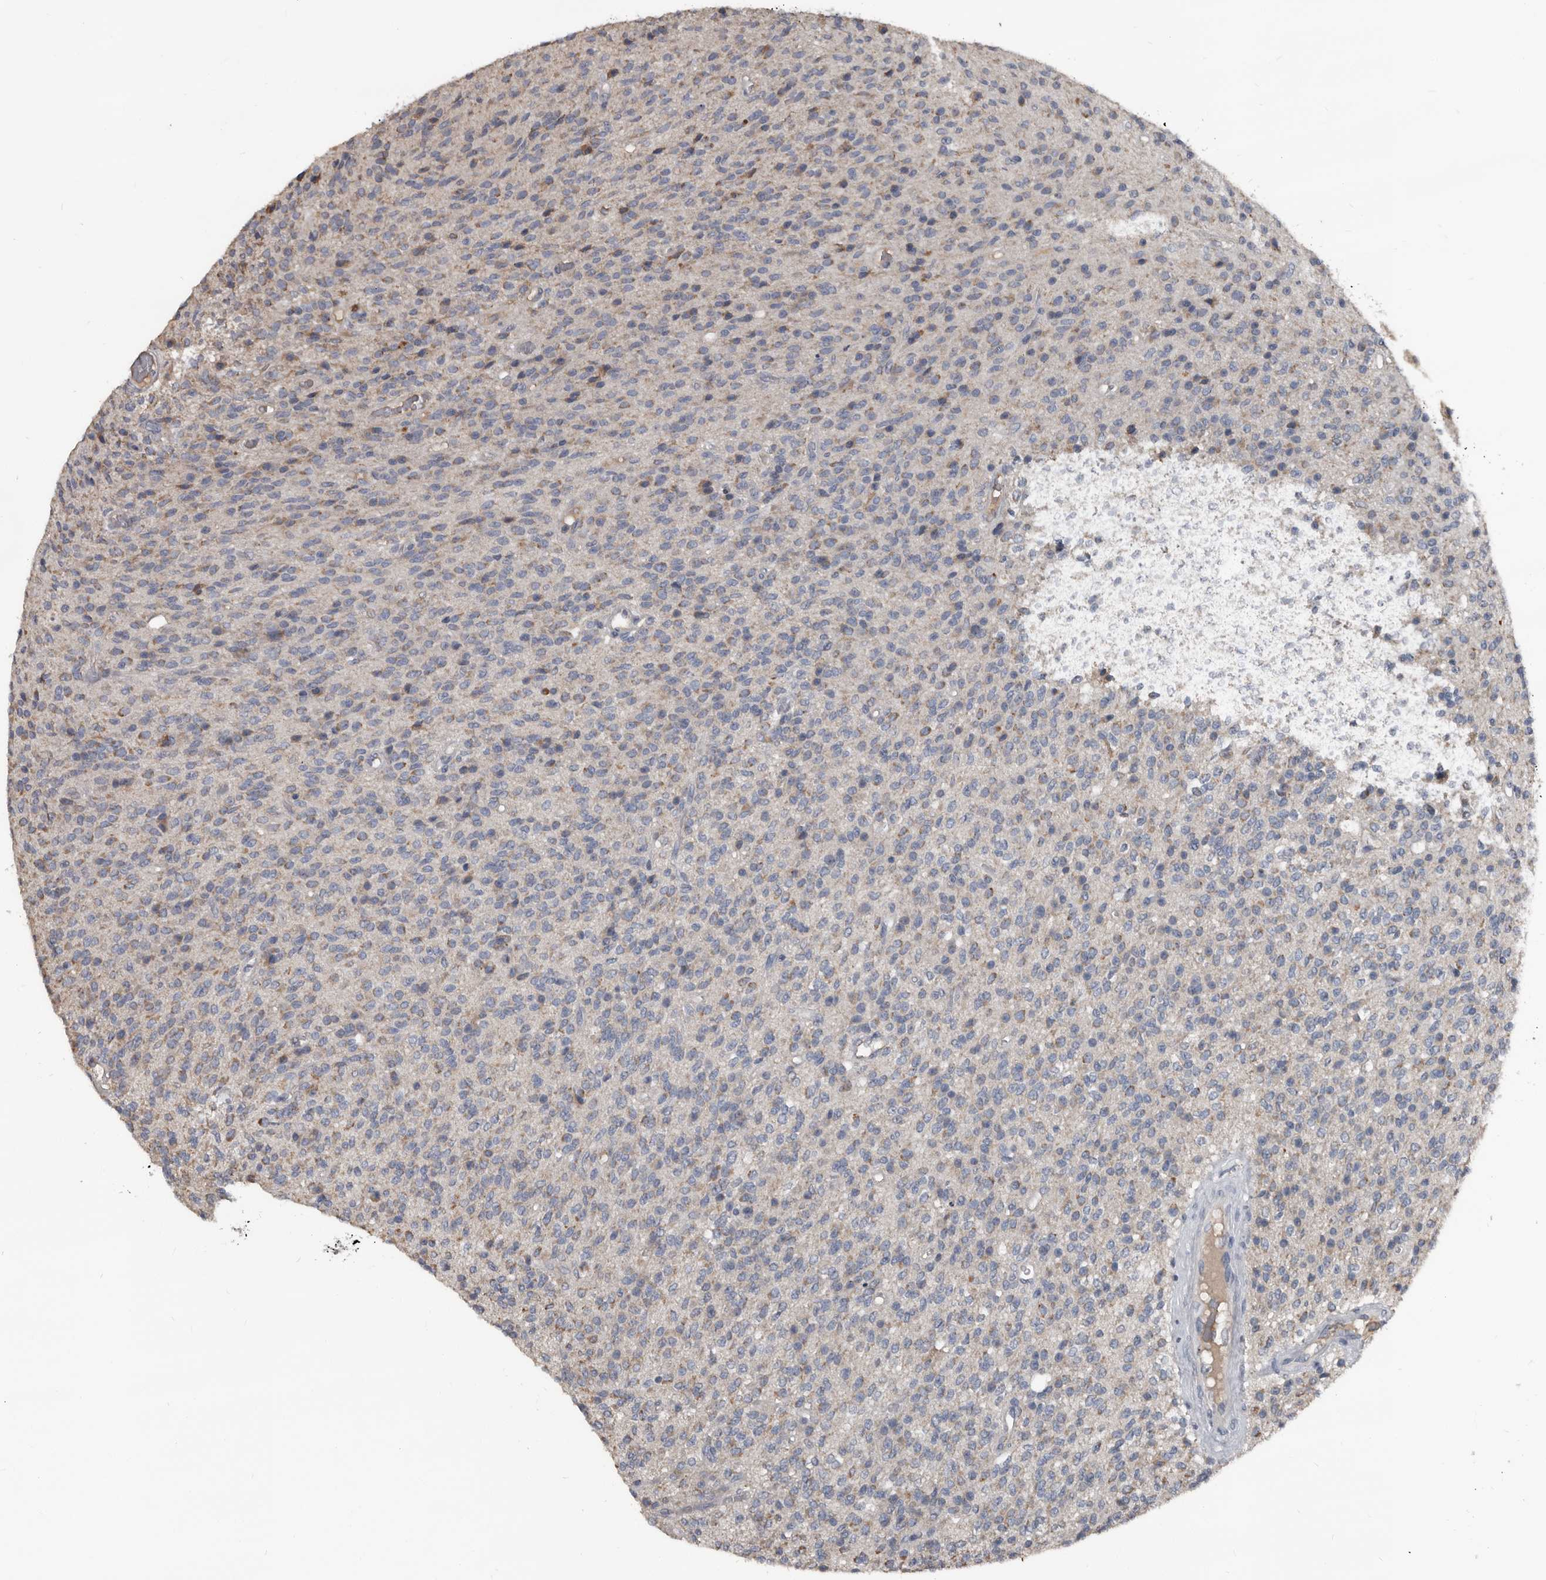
{"staining": {"intensity": "weak", "quantity": "<25%", "location": "cytoplasmic/membranous"}, "tissue": "glioma", "cell_type": "Tumor cells", "image_type": "cancer", "snomed": [{"axis": "morphology", "description": "Glioma, malignant, High grade"}, {"axis": "topography", "description": "Brain"}], "caption": "High power microscopy micrograph of an immunohistochemistry histopathology image of glioma, revealing no significant expression in tumor cells.", "gene": "GREB1", "patient": {"sex": "male", "age": 34}}